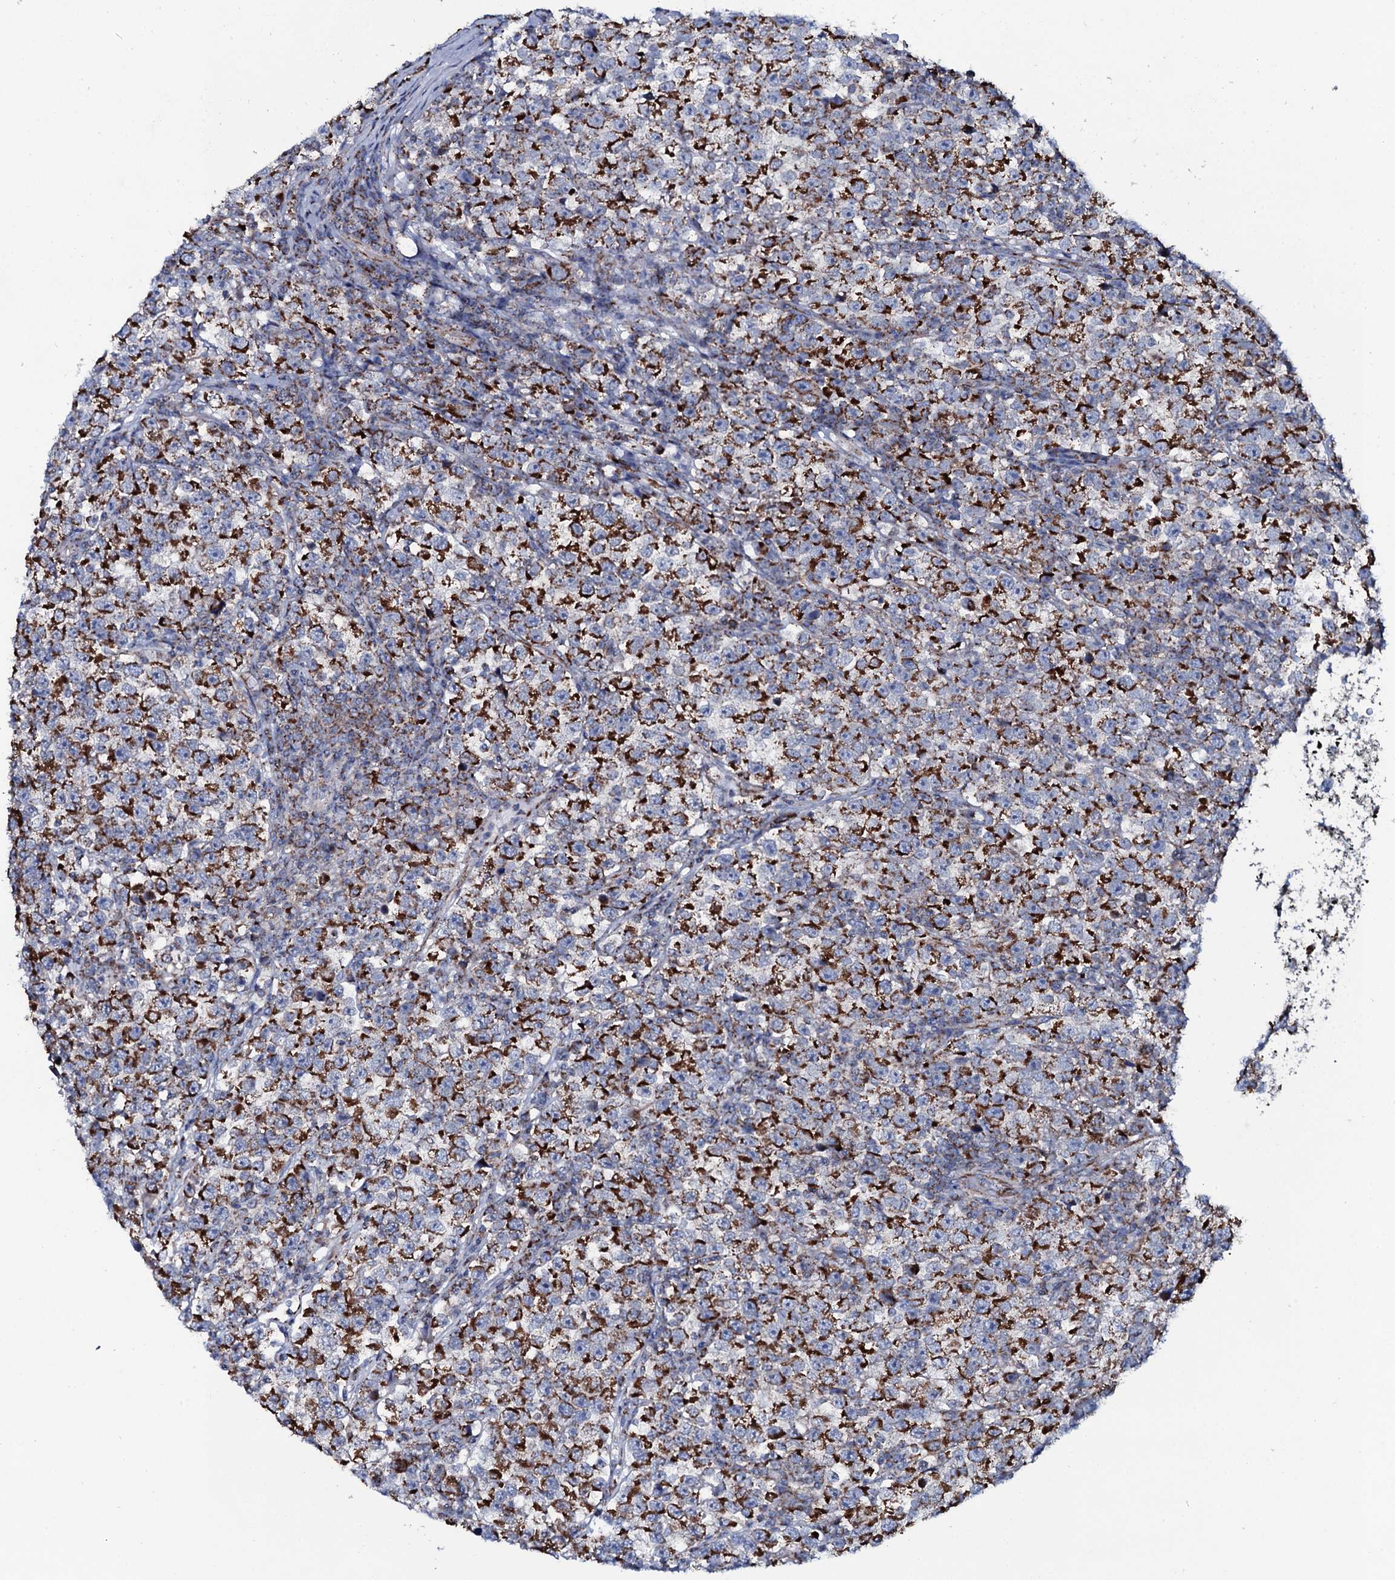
{"staining": {"intensity": "strong", "quantity": ">75%", "location": "cytoplasmic/membranous"}, "tissue": "testis cancer", "cell_type": "Tumor cells", "image_type": "cancer", "snomed": [{"axis": "morphology", "description": "Normal tissue, NOS"}, {"axis": "morphology", "description": "Seminoma, NOS"}, {"axis": "topography", "description": "Testis"}], "caption": "A brown stain labels strong cytoplasmic/membranous expression of a protein in testis seminoma tumor cells. (DAB (3,3'-diaminobenzidine) IHC, brown staining for protein, blue staining for nuclei).", "gene": "MRPS35", "patient": {"sex": "male", "age": 43}}